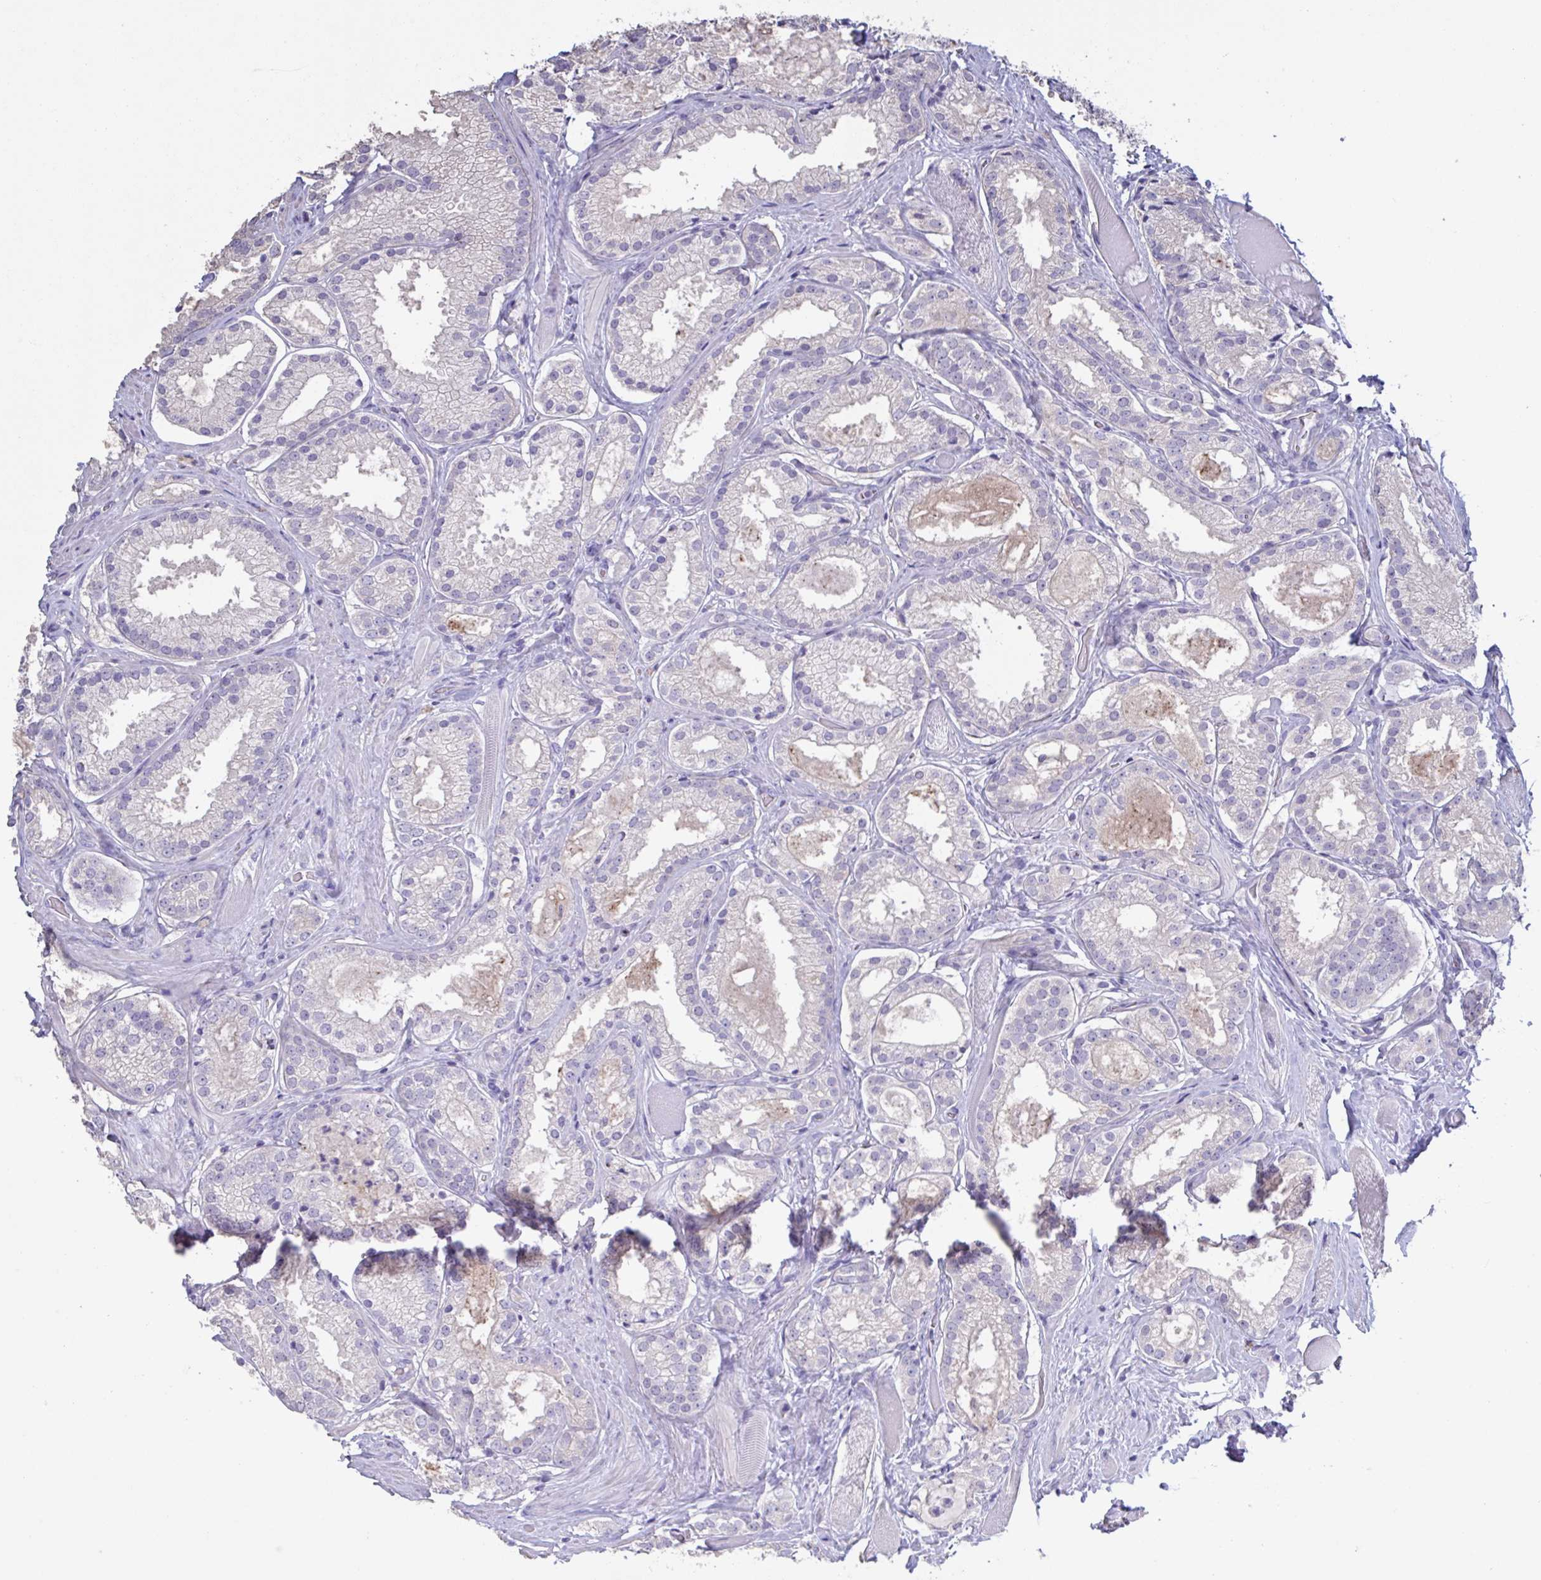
{"staining": {"intensity": "negative", "quantity": "none", "location": "none"}, "tissue": "prostate cancer", "cell_type": "Tumor cells", "image_type": "cancer", "snomed": [{"axis": "morphology", "description": "Adenocarcinoma, High grade"}, {"axis": "topography", "description": "Prostate"}], "caption": "Histopathology image shows no protein expression in tumor cells of prostate cancer (high-grade adenocarcinoma) tissue.", "gene": "CHMP5", "patient": {"sex": "male", "age": 68}}